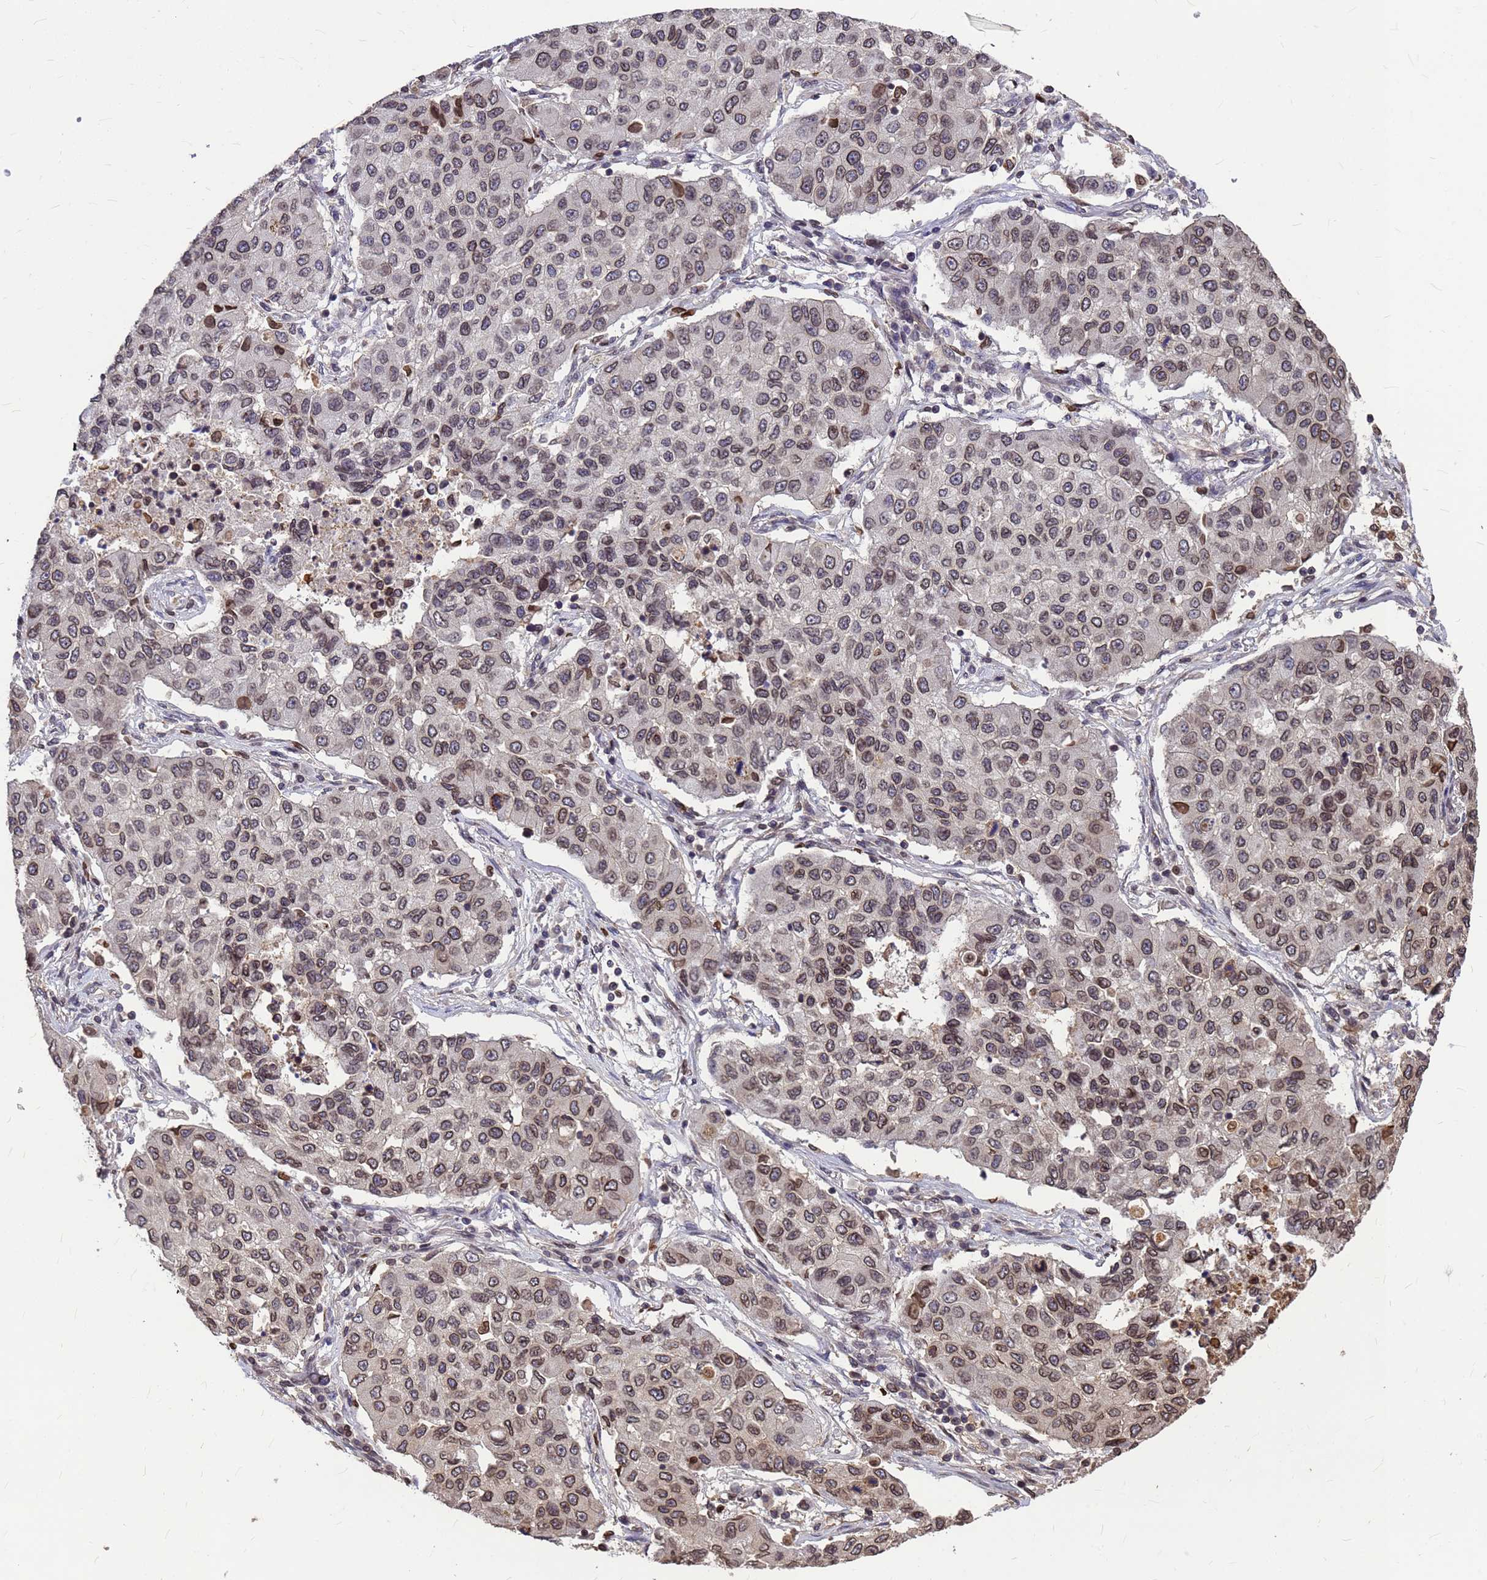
{"staining": {"intensity": "weak", "quantity": ">75%", "location": "nuclear"}, "tissue": "lung cancer", "cell_type": "Tumor cells", "image_type": "cancer", "snomed": [{"axis": "morphology", "description": "Squamous cell carcinoma, NOS"}, {"axis": "topography", "description": "Lung"}], "caption": "Immunohistochemistry (IHC) staining of lung cancer (squamous cell carcinoma), which demonstrates low levels of weak nuclear positivity in approximately >75% of tumor cells indicating weak nuclear protein positivity. The staining was performed using DAB (brown) for protein detection and nuclei were counterstained in hematoxylin (blue).", "gene": "C1orf35", "patient": {"sex": "male", "age": 74}}